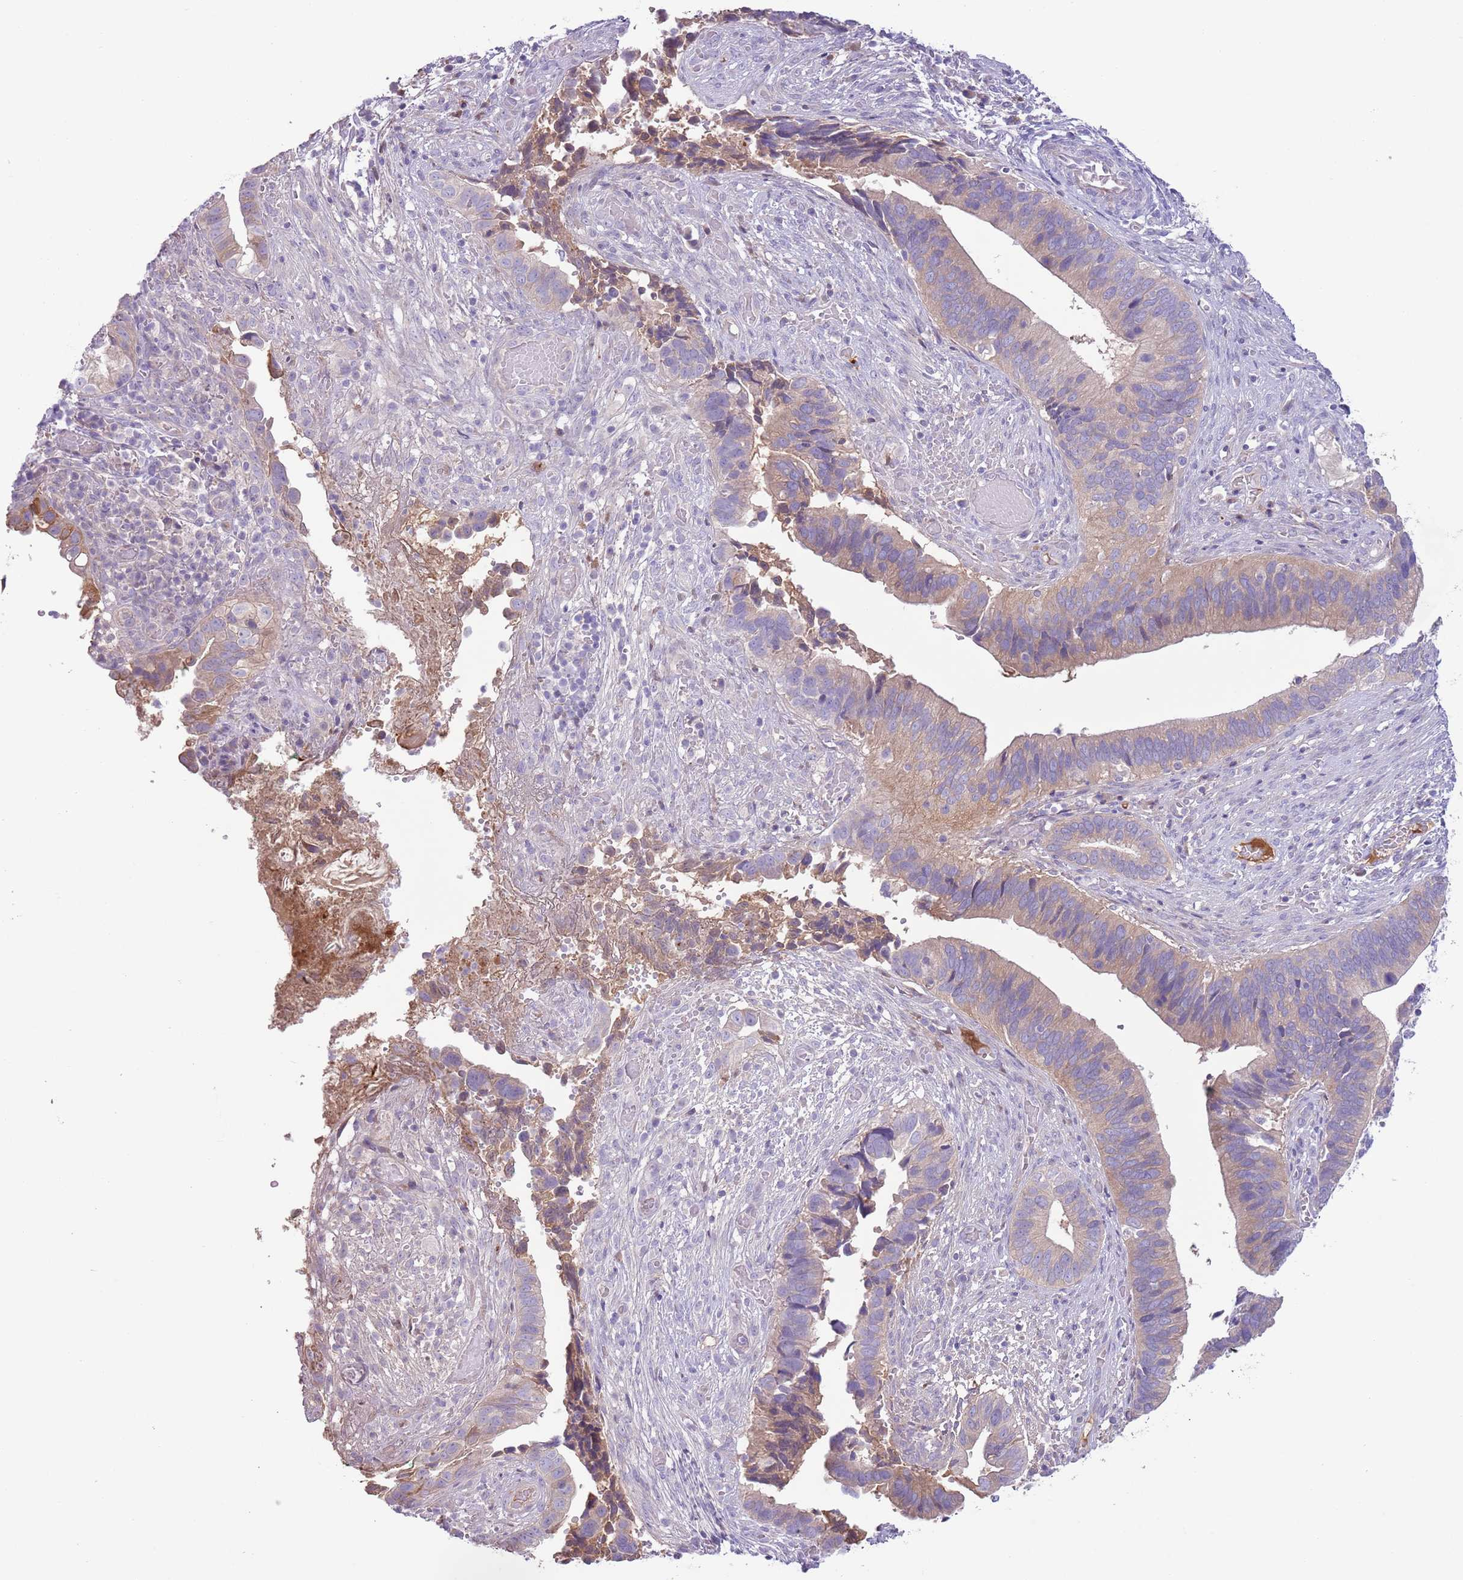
{"staining": {"intensity": "weak", "quantity": ">75%", "location": "cytoplasmic/membranous"}, "tissue": "cervical cancer", "cell_type": "Tumor cells", "image_type": "cancer", "snomed": [{"axis": "morphology", "description": "Adenocarcinoma, NOS"}, {"axis": "topography", "description": "Cervix"}], "caption": "This is an image of immunohistochemistry staining of cervical adenocarcinoma, which shows weak positivity in the cytoplasmic/membranous of tumor cells.", "gene": "CFH", "patient": {"sex": "female", "age": 42}}